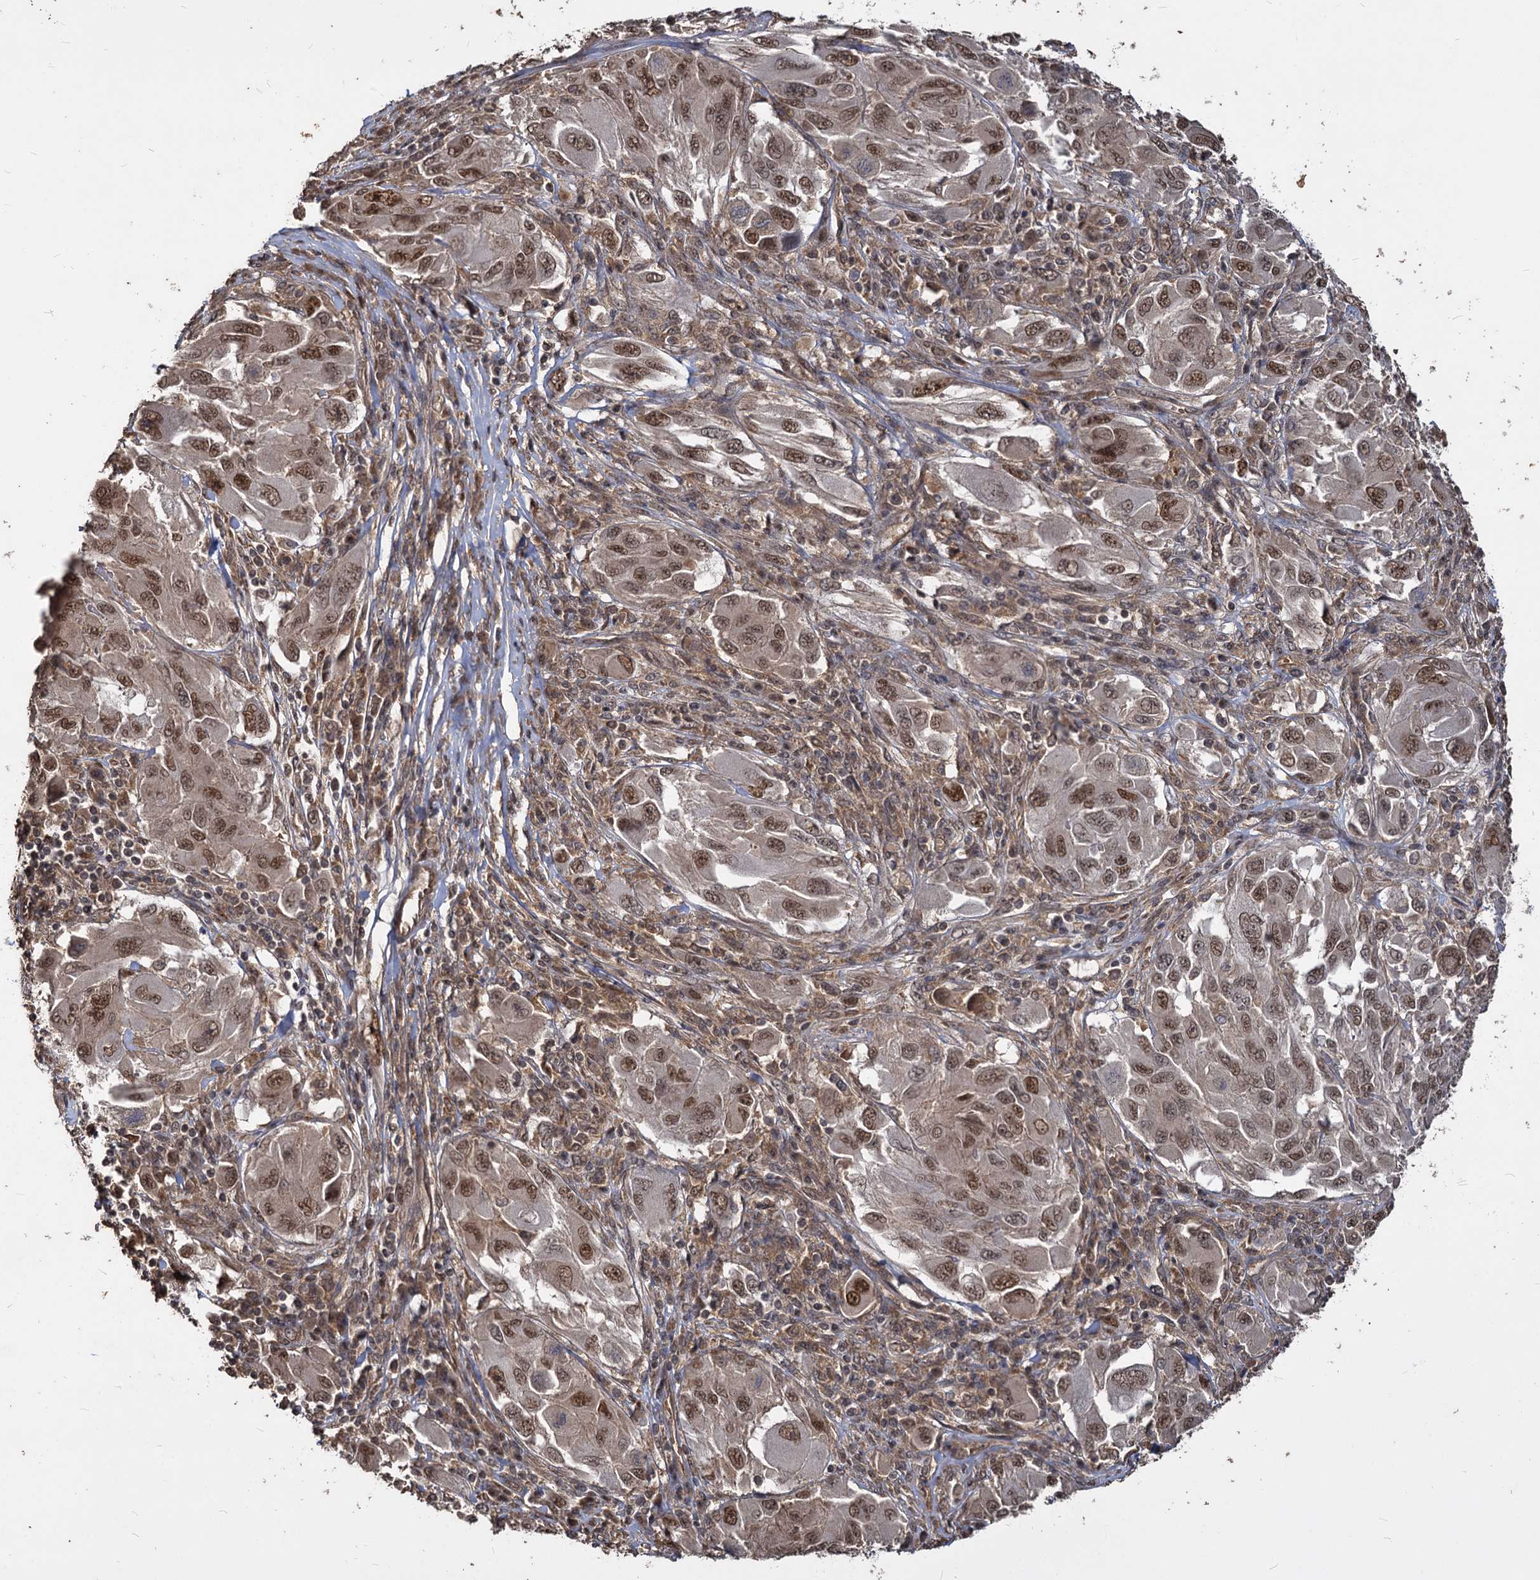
{"staining": {"intensity": "moderate", "quantity": ">75%", "location": "nuclear"}, "tissue": "melanoma", "cell_type": "Tumor cells", "image_type": "cancer", "snomed": [{"axis": "morphology", "description": "Malignant melanoma, NOS"}, {"axis": "topography", "description": "Skin"}], "caption": "Immunohistochemistry (DAB (3,3'-diaminobenzidine)) staining of melanoma shows moderate nuclear protein expression in approximately >75% of tumor cells. (IHC, brightfield microscopy, high magnification).", "gene": "VPS51", "patient": {"sex": "female", "age": 91}}